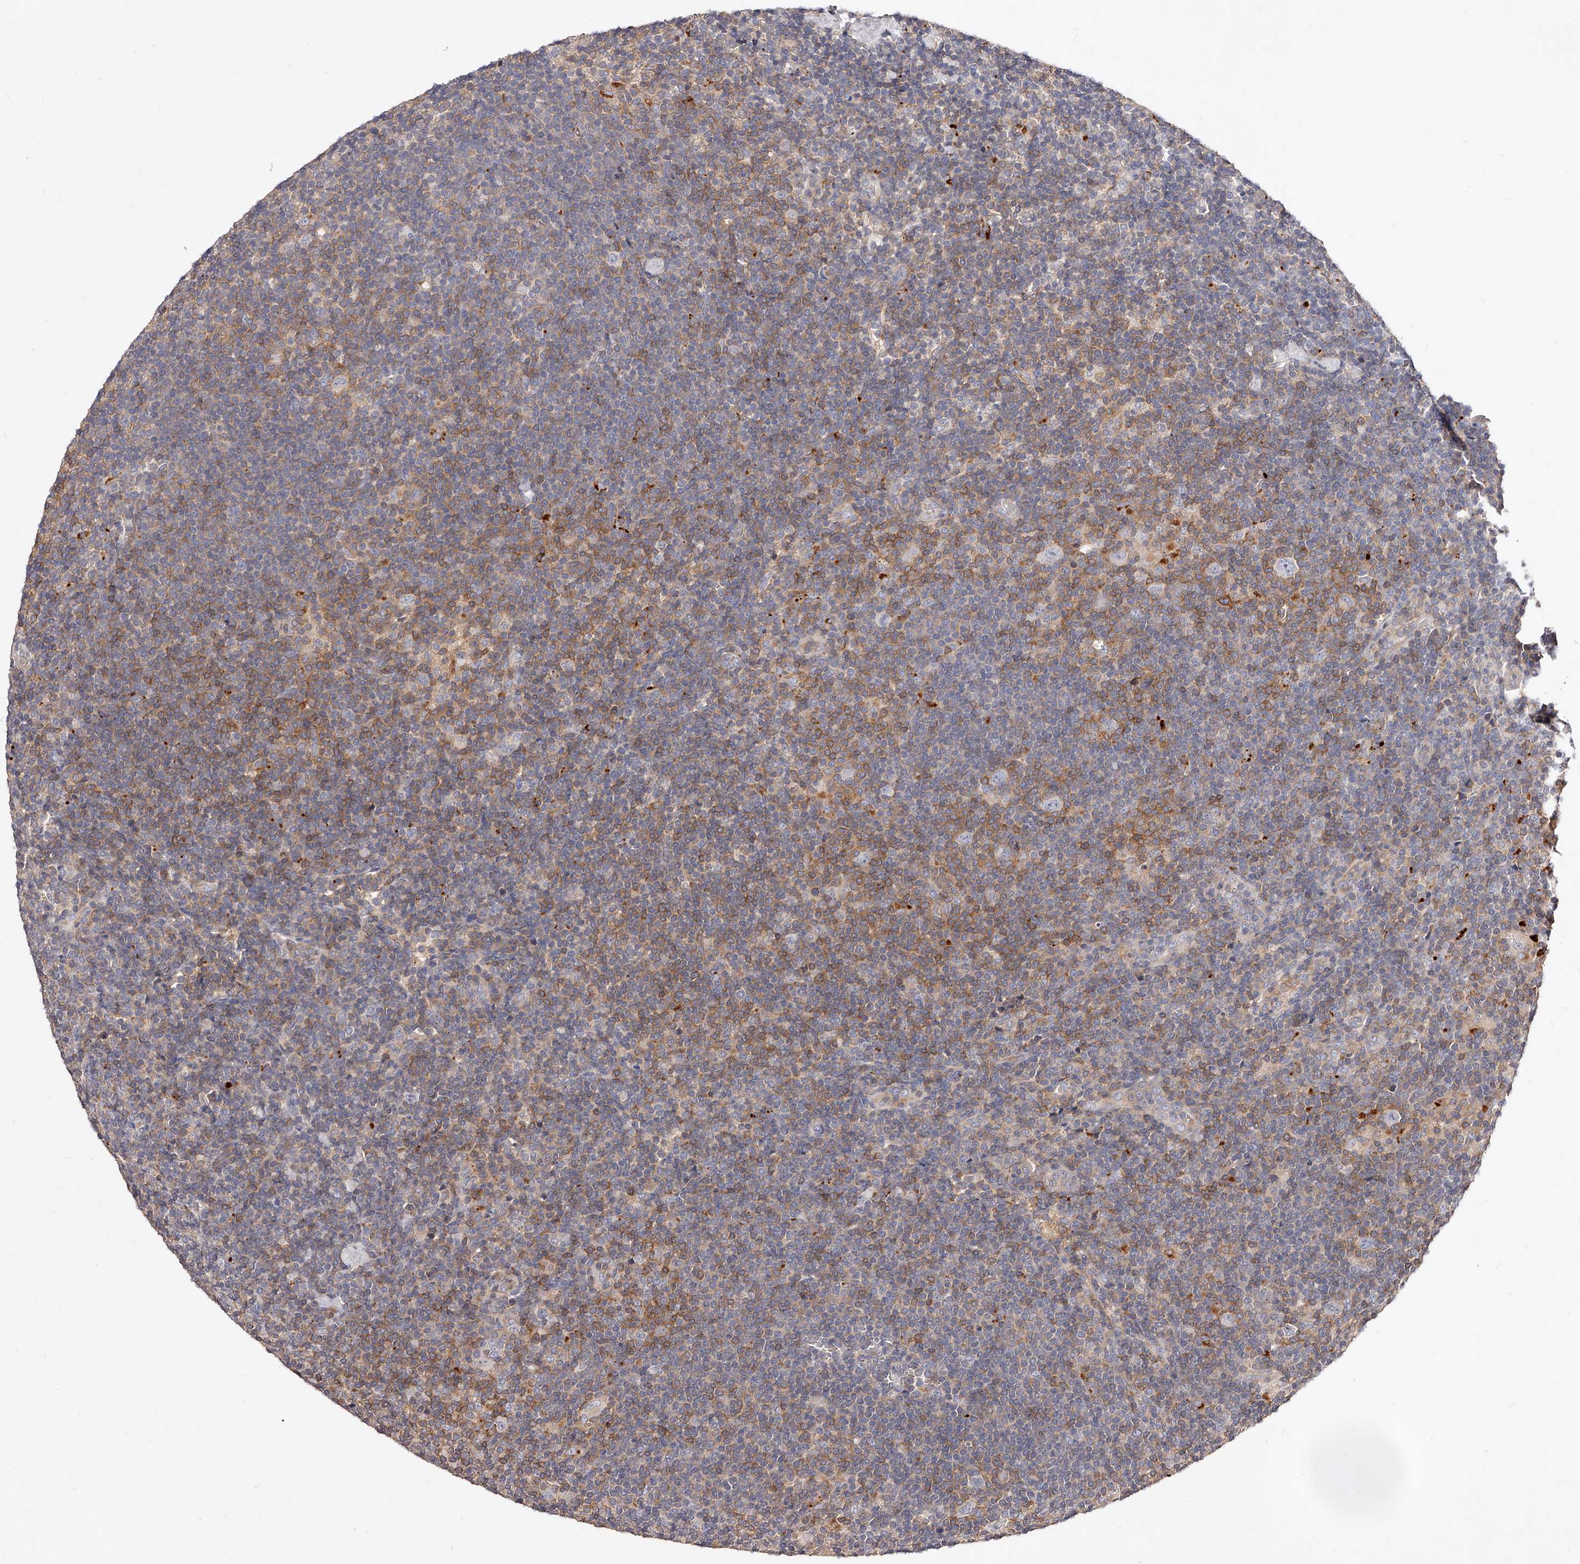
{"staining": {"intensity": "negative", "quantity": "none", "location": "none"}, "tissue": "lymphoma", "cell_type": "Tumor cells", "image_type": "cancer", "snomed": [{"axis": "morphology", "description": "Hodgkin's disease, NOS"}, {"axis": "topography", "description": "Lymph node"}], "caption": "Histopathology image shows no significant protein expression in tumor cells of lymphoma.", "gene": "PHACTR1", "patient": {"sex": "female", "age": 57}}